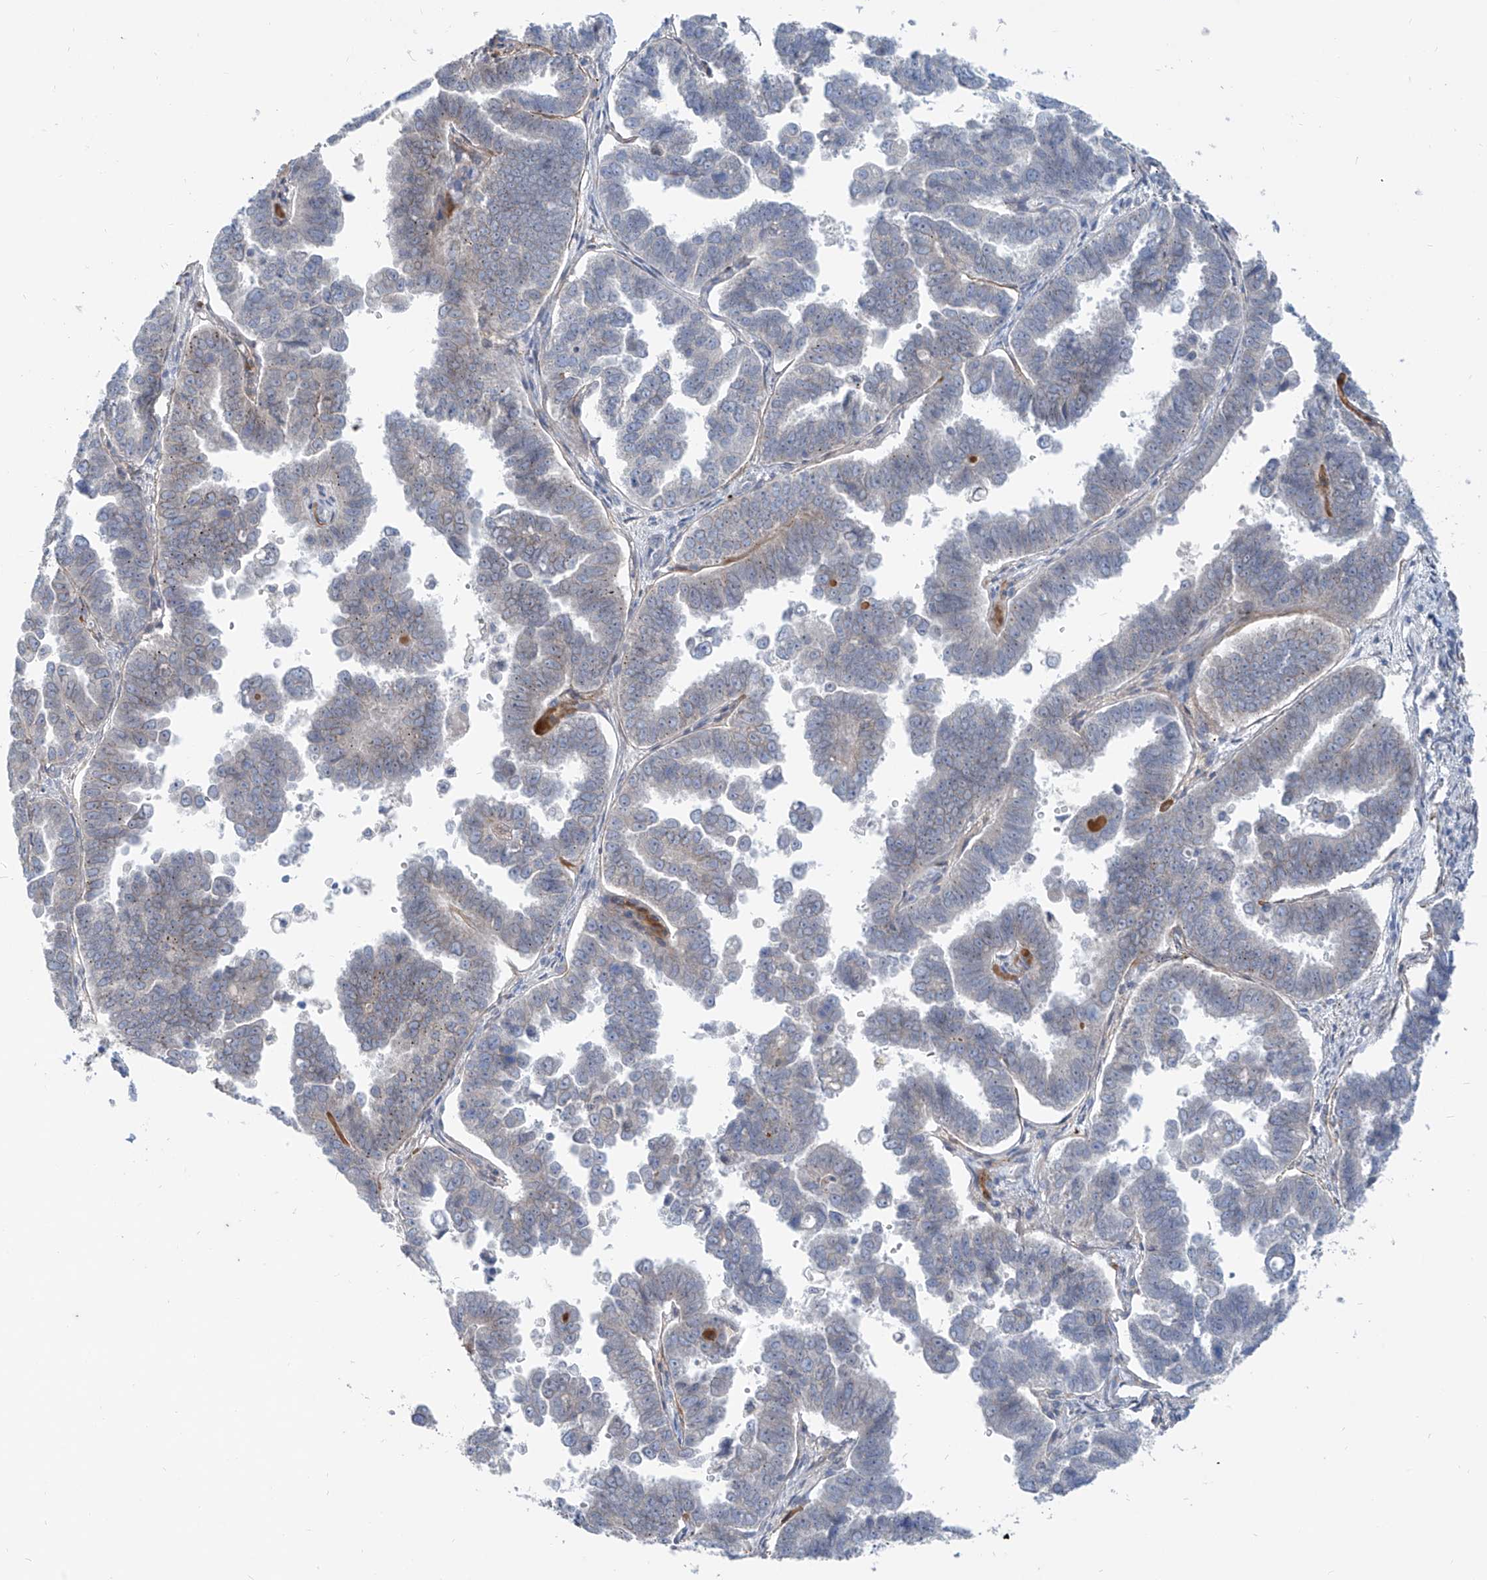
{"staining": {"intensity": "negative", "quantity": "none", "location": "none"}, "tissue": "endometrial cancer", "cell_type": "Tumor cells", "image_type": "cancer", "snomed": [{"axis": "morphology", "description": "Adenocarcinoma, NOS"}, {"axis": "topography", "description": "Endometrium"}], "caption": "Endometrial cancer (adenocarcinoma) was stained to show a protein in brown. There is no significant positivity in tumor cells. (DAB (3,3'-diaminobenzidine) immunohistochemistry (IHC), high magnification).", "gene": "KRTAP25-1", "patient": {"sex": "female", "age": 75}}